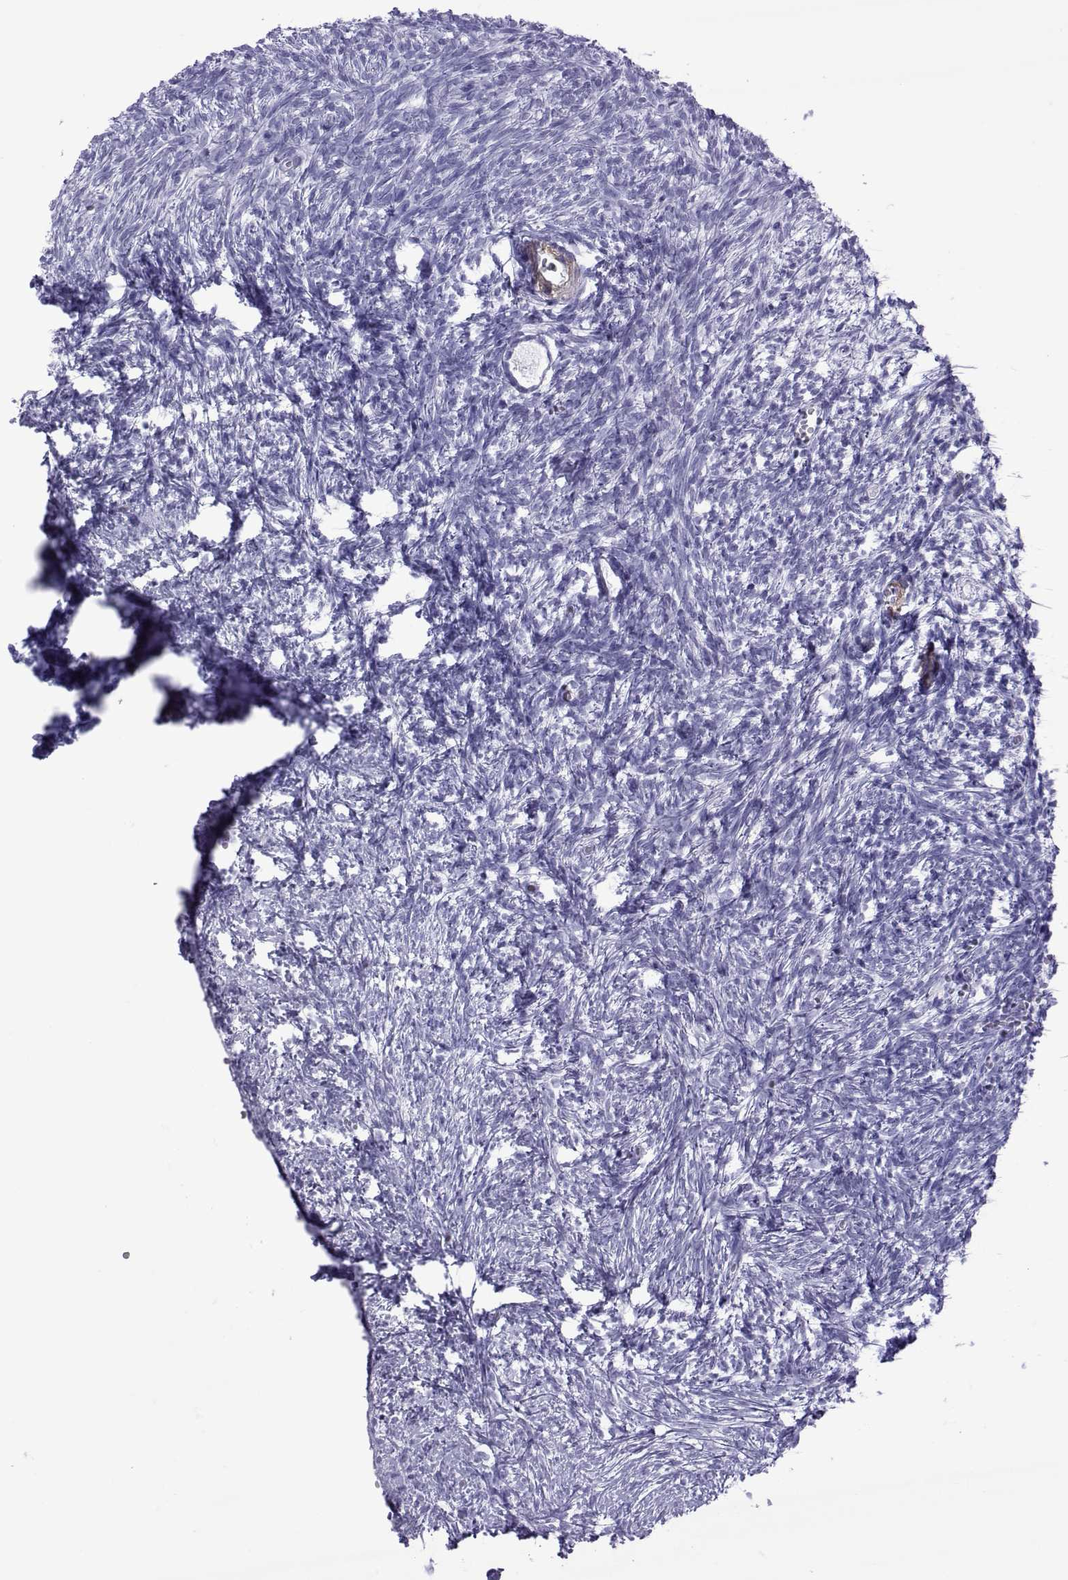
{"staining": {"intensity": "negative", "quantity": "none", "location": "none"}, "tissue": "ovary", "cell_type": "Follicle cells", "image_type": "normal", "snomed": [{"axis": "morphology", "description": "Normal tissue, NOS"}, {"axis": "topography", "description": "Ovary"}], "caption": "Human ovary stained for a protein using immunohistochemistry shows no staining in follicle cells.", "gene": "SPANXA1", "patient": {"sex": "female", "age": 43}}